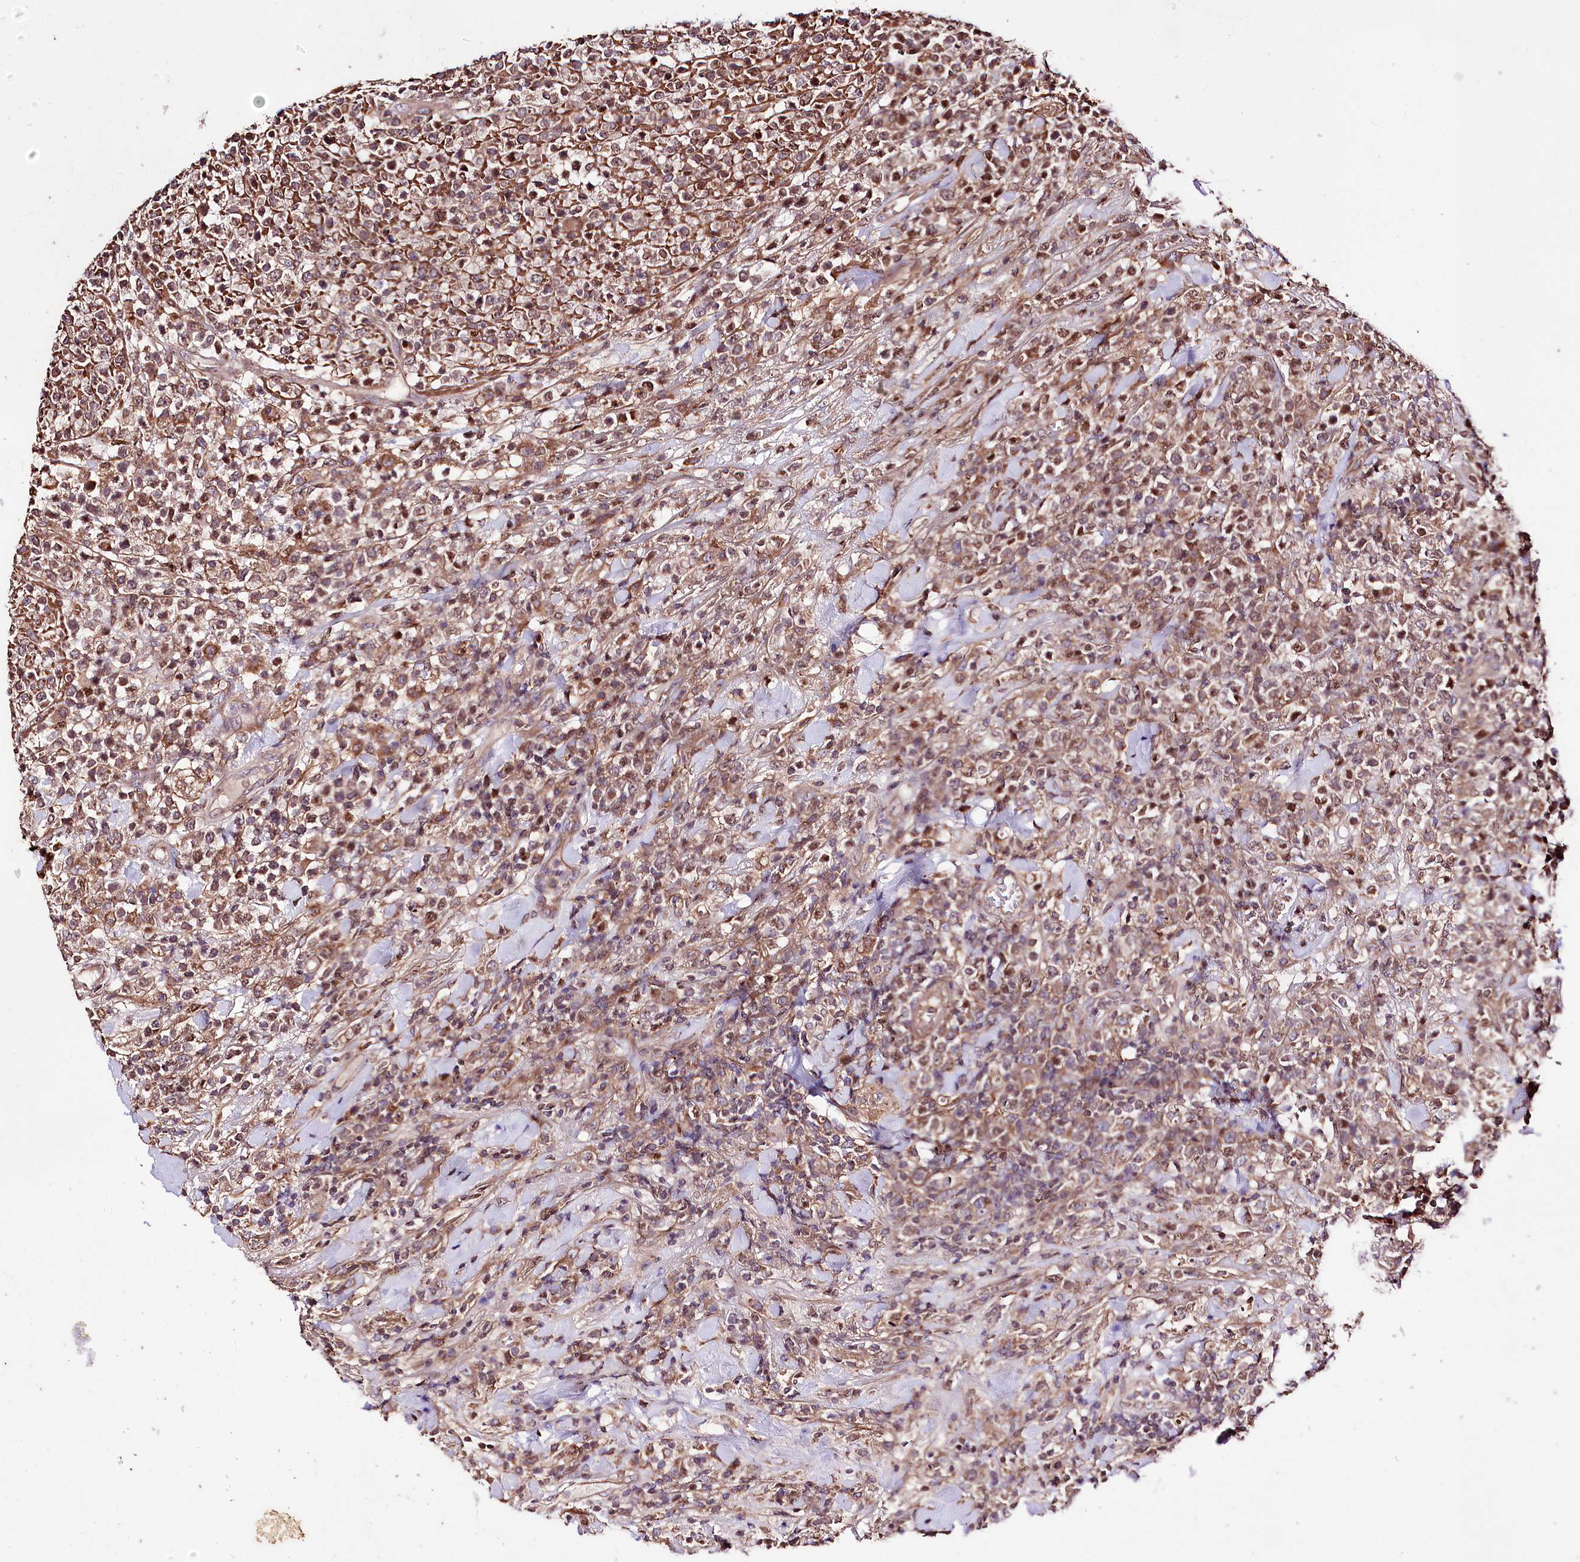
{"staining": {"intensity": "moderate", "quantity": ">75%", "location": "cytoplasmic/membranous"}, "tissue": "lymphoma", "cell_type": "Tumor cells", "image_type": "cancer", "snomed": [{"axis": "morphology", "description": "Malignant lymphoma, non-Hodgkin's type, High grade"}, {"axis": "topography", "description": "Colon"}], "caption": "Human high-grade malignant lymphoma, non-Hodgkin's type stained for a protein (brown) exhibits moderate cytoplasmic/membranous positive positivity in about >75% of tumor cells.", "gene": "WWC1", "patient": {"sex": "female", "age": 53}}